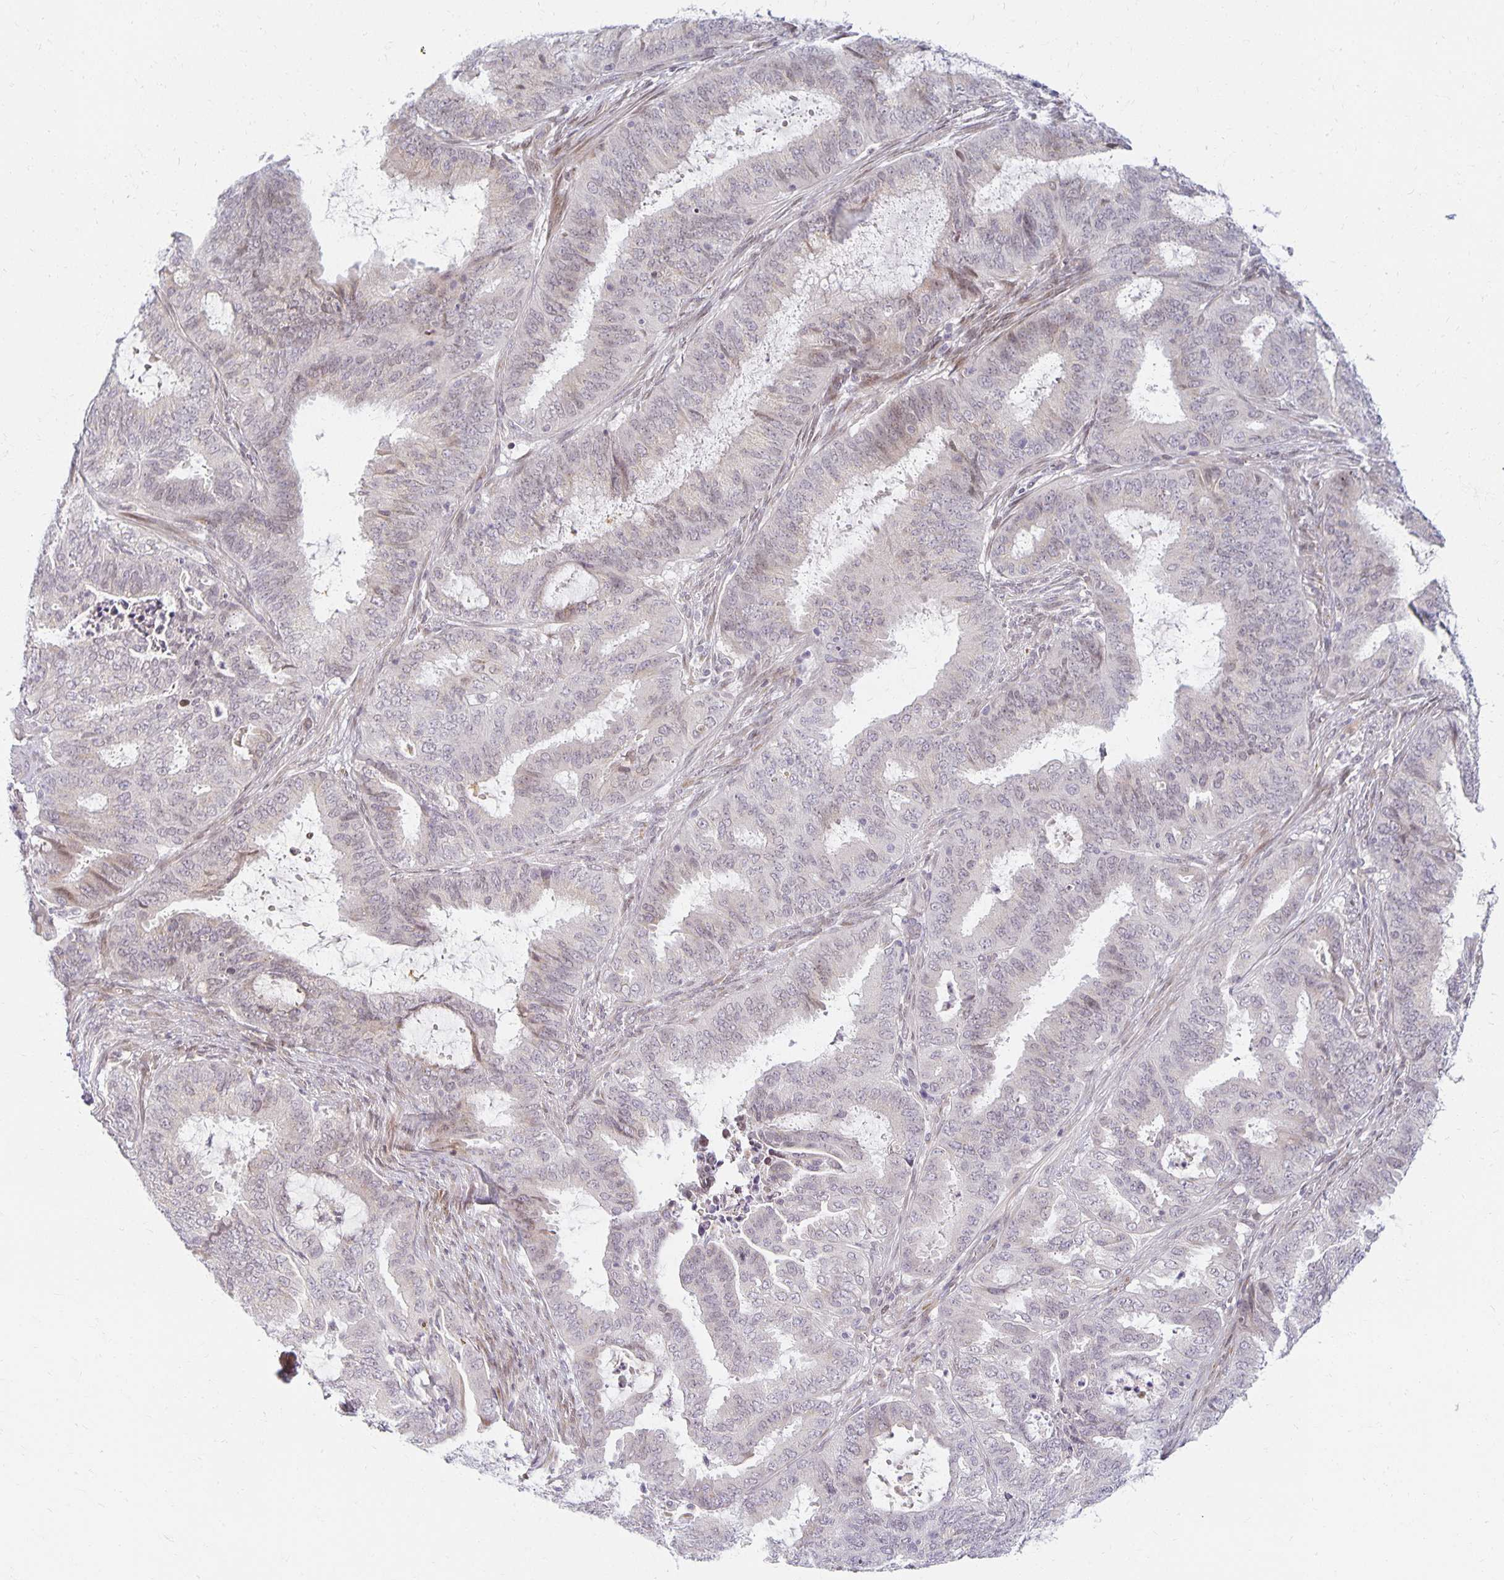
{"staining": {"intensity": "negative", "quantity": "none", "location": "none"}, "tissue": "endometrial cancer", "cell_type": "Tumor cells", "image_type": "cancer", "snomed": [{"axis": "morphology", "description": "Adenocarcinoma, NOS"}, {"axis": "topography", "description": "Endometrium"}], "caption": "This histopathology image is of endometrial cancer (adenocarcinoma) stained with IHC to label a protein in brown with the nuclei are counter-stained blue. There is no positivity in tumor cells.", "gene": "EHF", "patient": {"sex": "female", "age": 51}}